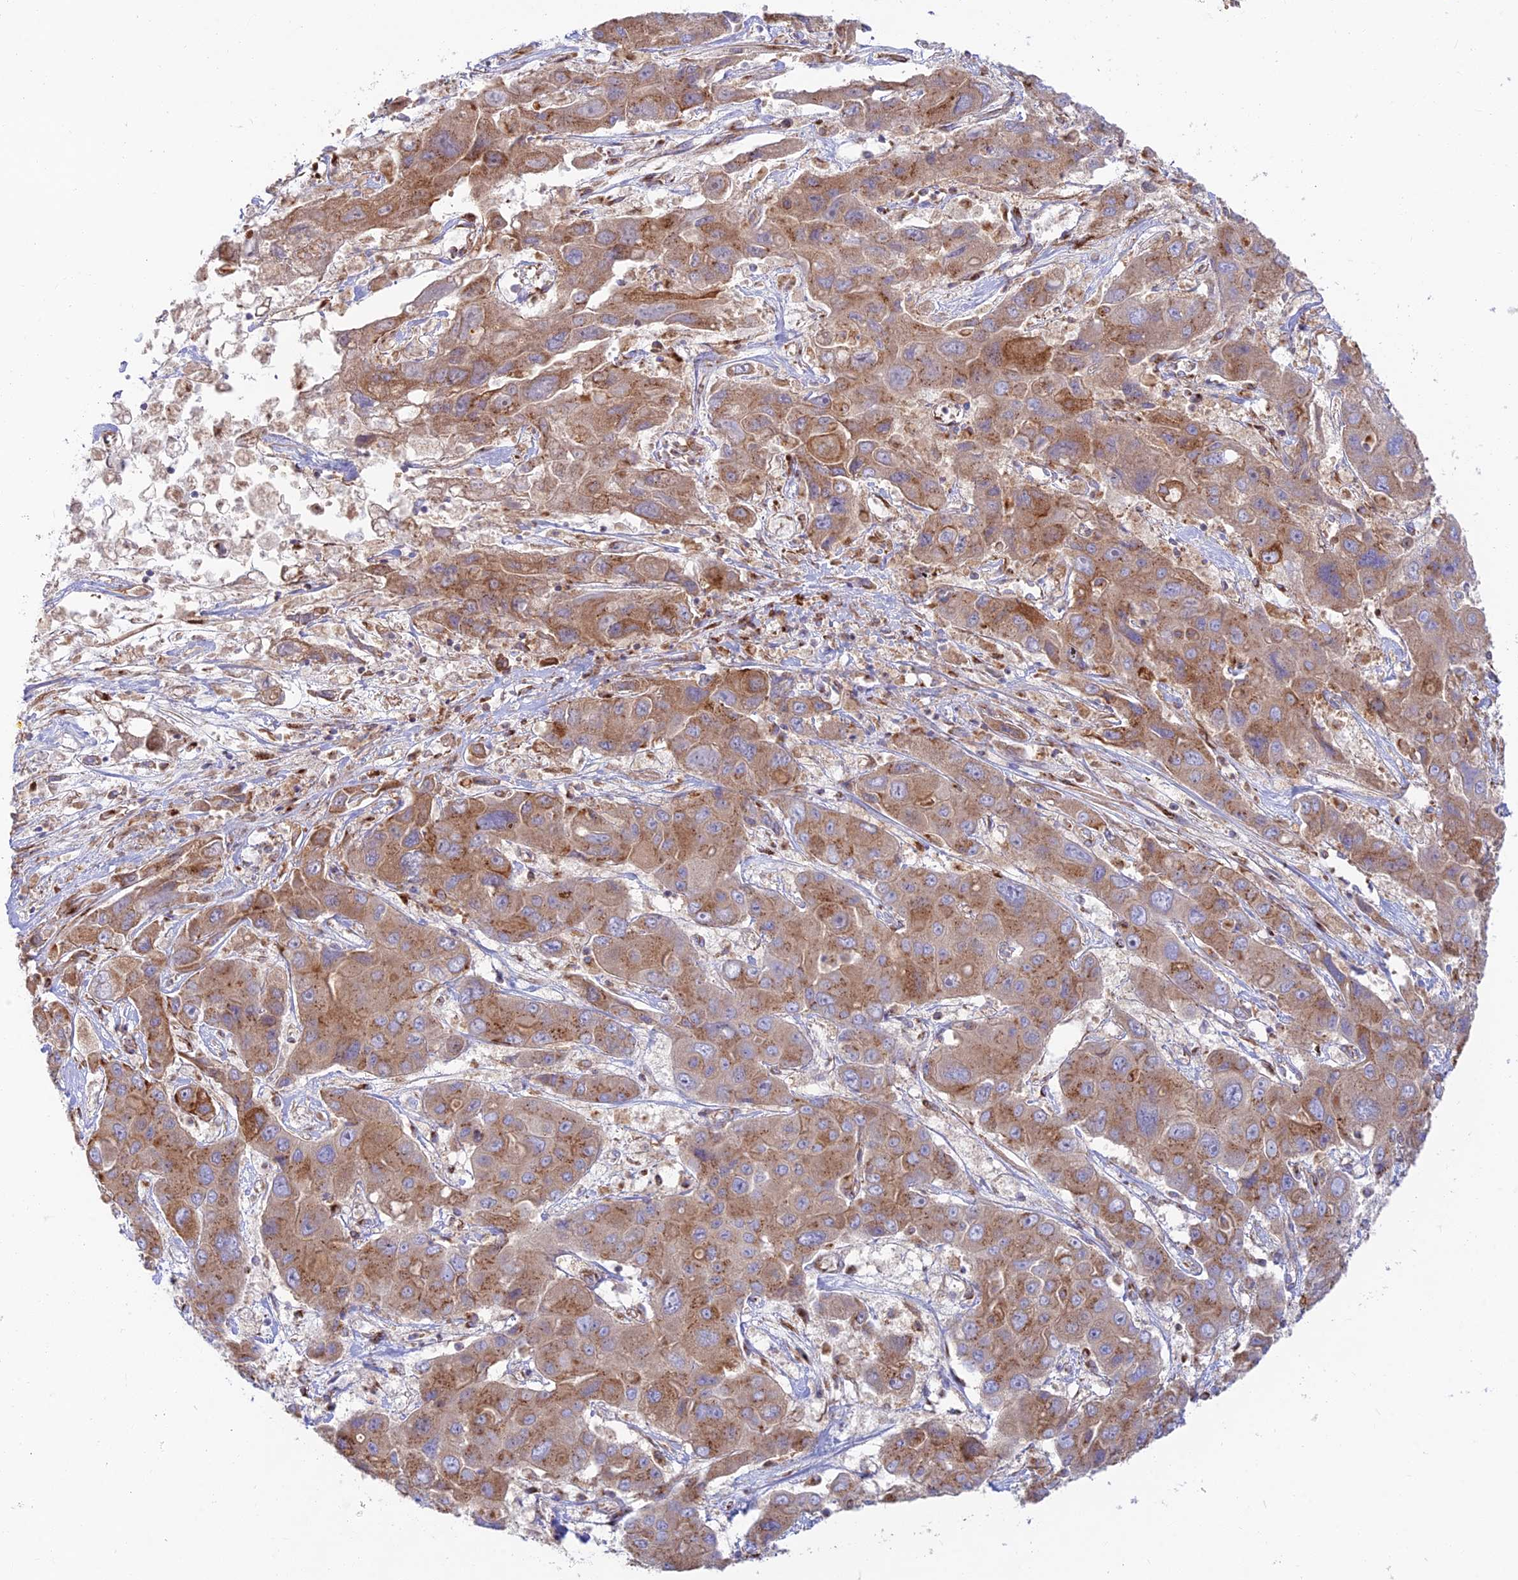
{"staining": {"intensity": "moderate", "quantity": ">75%", "location": "cytoplasmic/membranous"}, "tissue": "liver cancer", "cell_type": "Tumor cells", "image_type": "cancer", "snomed": [{"axis": "morphology", "description": "Cholangiocarcinoma"}, {"axis": "topography", "description": "Liver"}], "caption": "Immunohistochemical staining of cholangiocarcinoma (liver) reveals medium levels of moderate cytoplasmic/membranous protein positivity in about >75% of tumor cells.", "gene": "GOLGA3", "patient": {"sex": "male", "age": 67}}